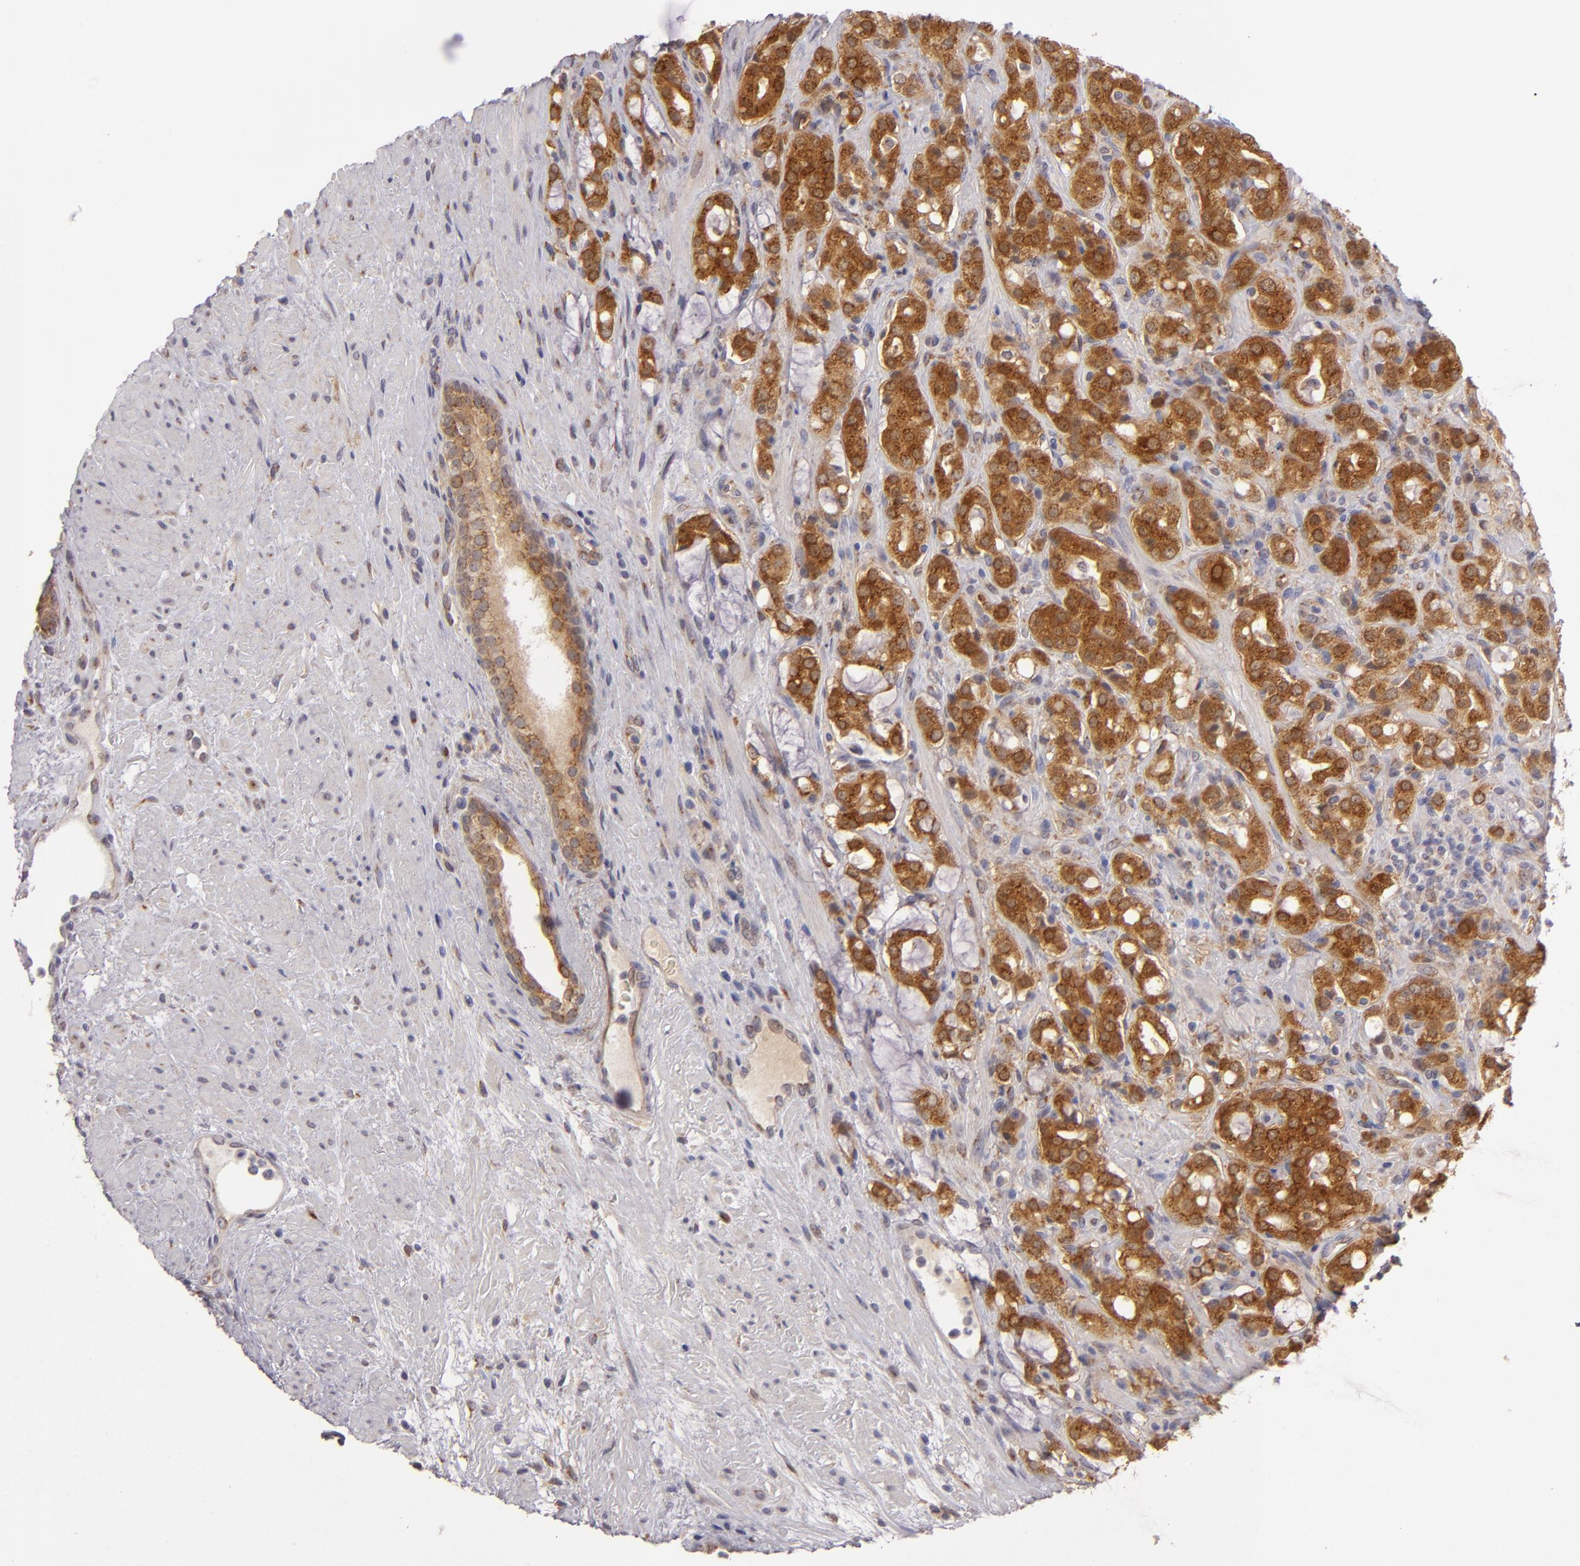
{"staining": {"intensity": "strong", "quantity": ">75%", "location": "cytoplasmic/membranous"}, "tissue": "prostate cancer", "cell_type": "Tumor cells", "image_type": "cancer", "snomed": [{"axis": "morphology", "description": "Adenocarcinoma, High grade"}, {"axis": "topography", "description": "Prostate"}], "caption": "Protein expression analysis of adenocarcinoma (high-grade) (prostate) shows strong cytoplasmic/membranous positivity in approximately >75% of tumor cells.", "gene": "SH2D4A", "patient": {"sex": "male", "age": 72}}